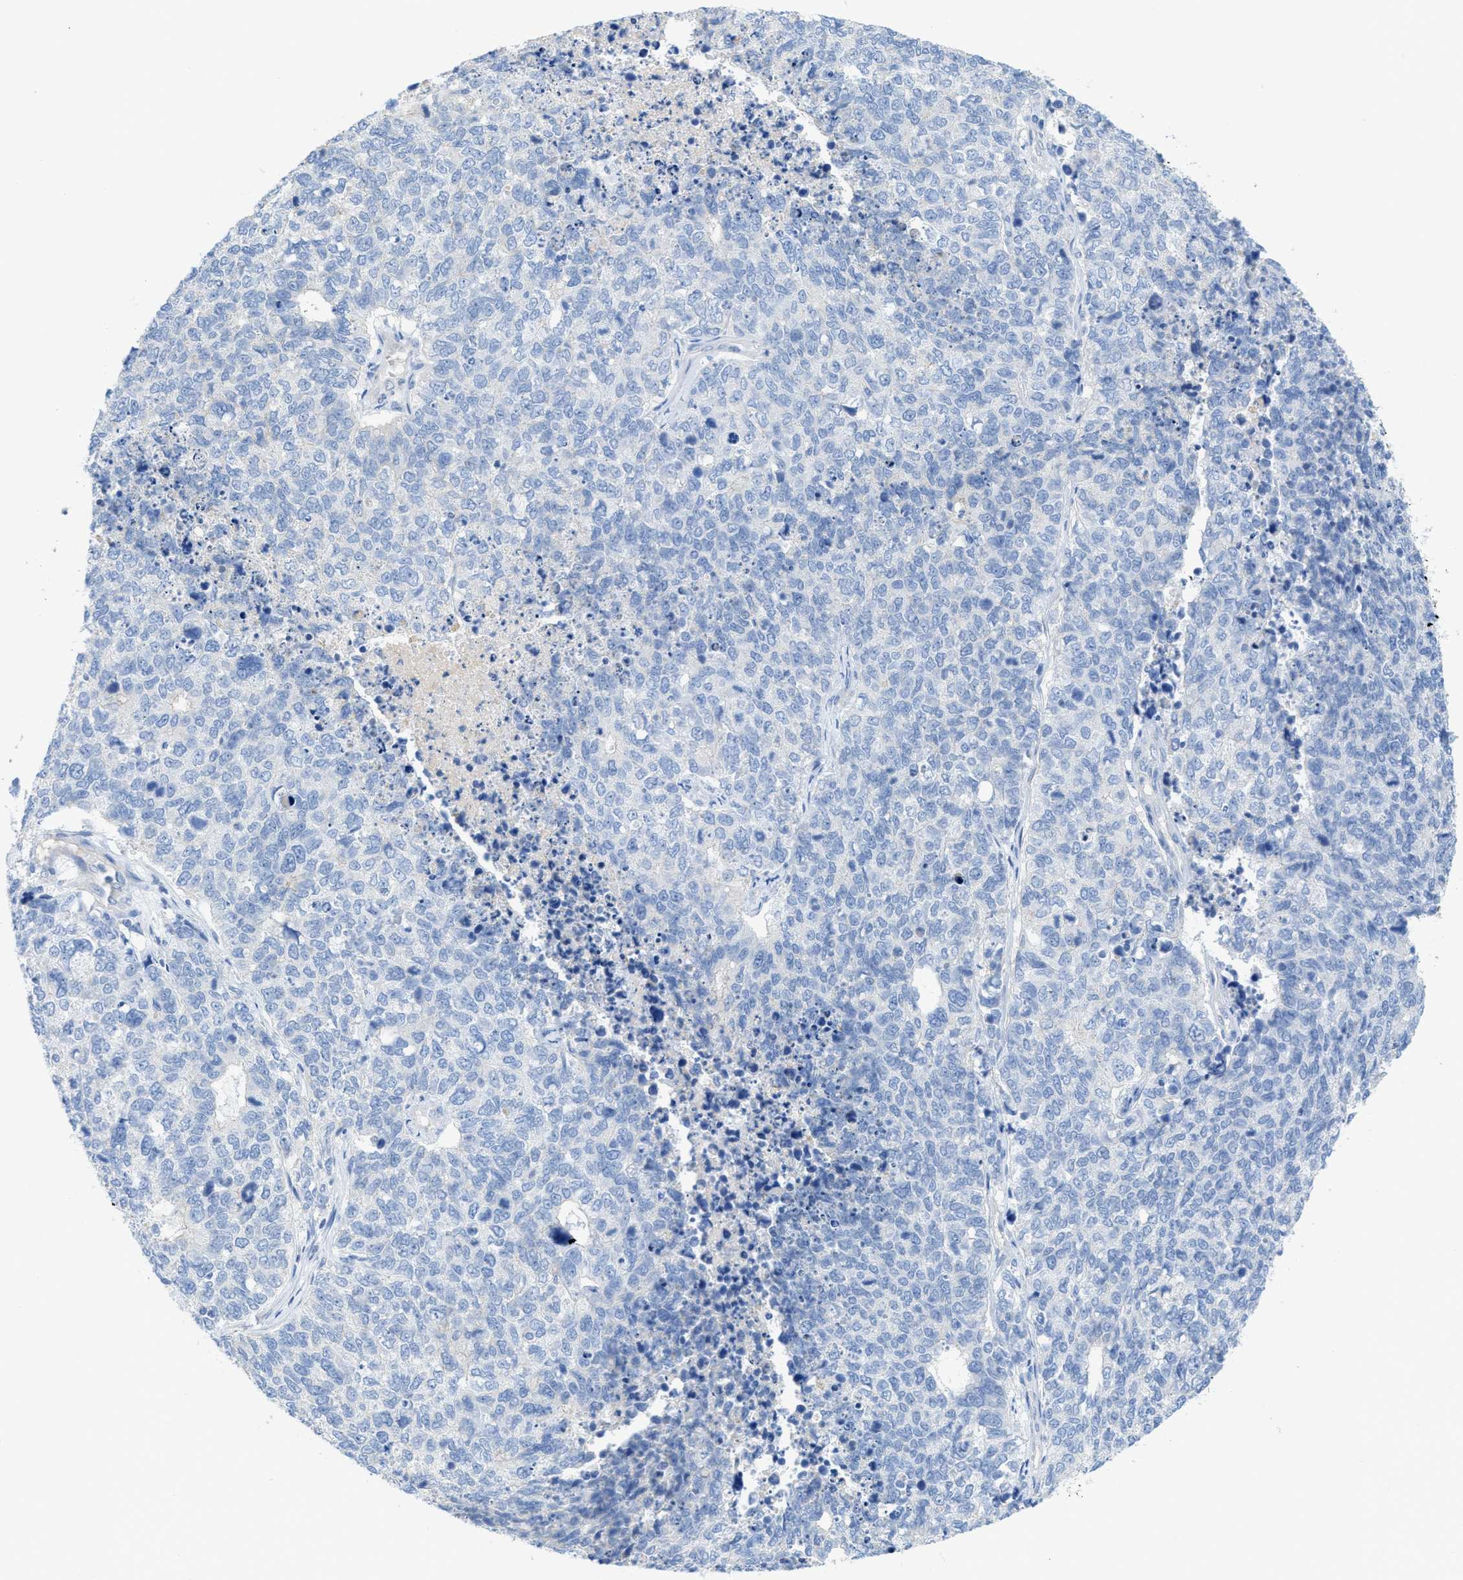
{"staining": {"intensity": "negative", "quantity": "none", "location": "none"}, "tissue": "cervical cancer", "cell_type": "Tumor cells", "image_type": "cancer", "snomed": [{"axis": "morphology", "description": "Squamous cell carcinoma, NOS"}, {"axis": "topography", "description": "Cervix"}], "caption": "The immunohistochemistry image has no significant expression in tumor cells of cervical cancer (squamous cell carcinoma) tissue. The staining is performed using DAB (3,3'-diaminobenzidine) brown chromogen with nuclei counter-stained in using hematoxylin.", "gene": "MYL3", "patient": {"sex": "female", "age": 63}}